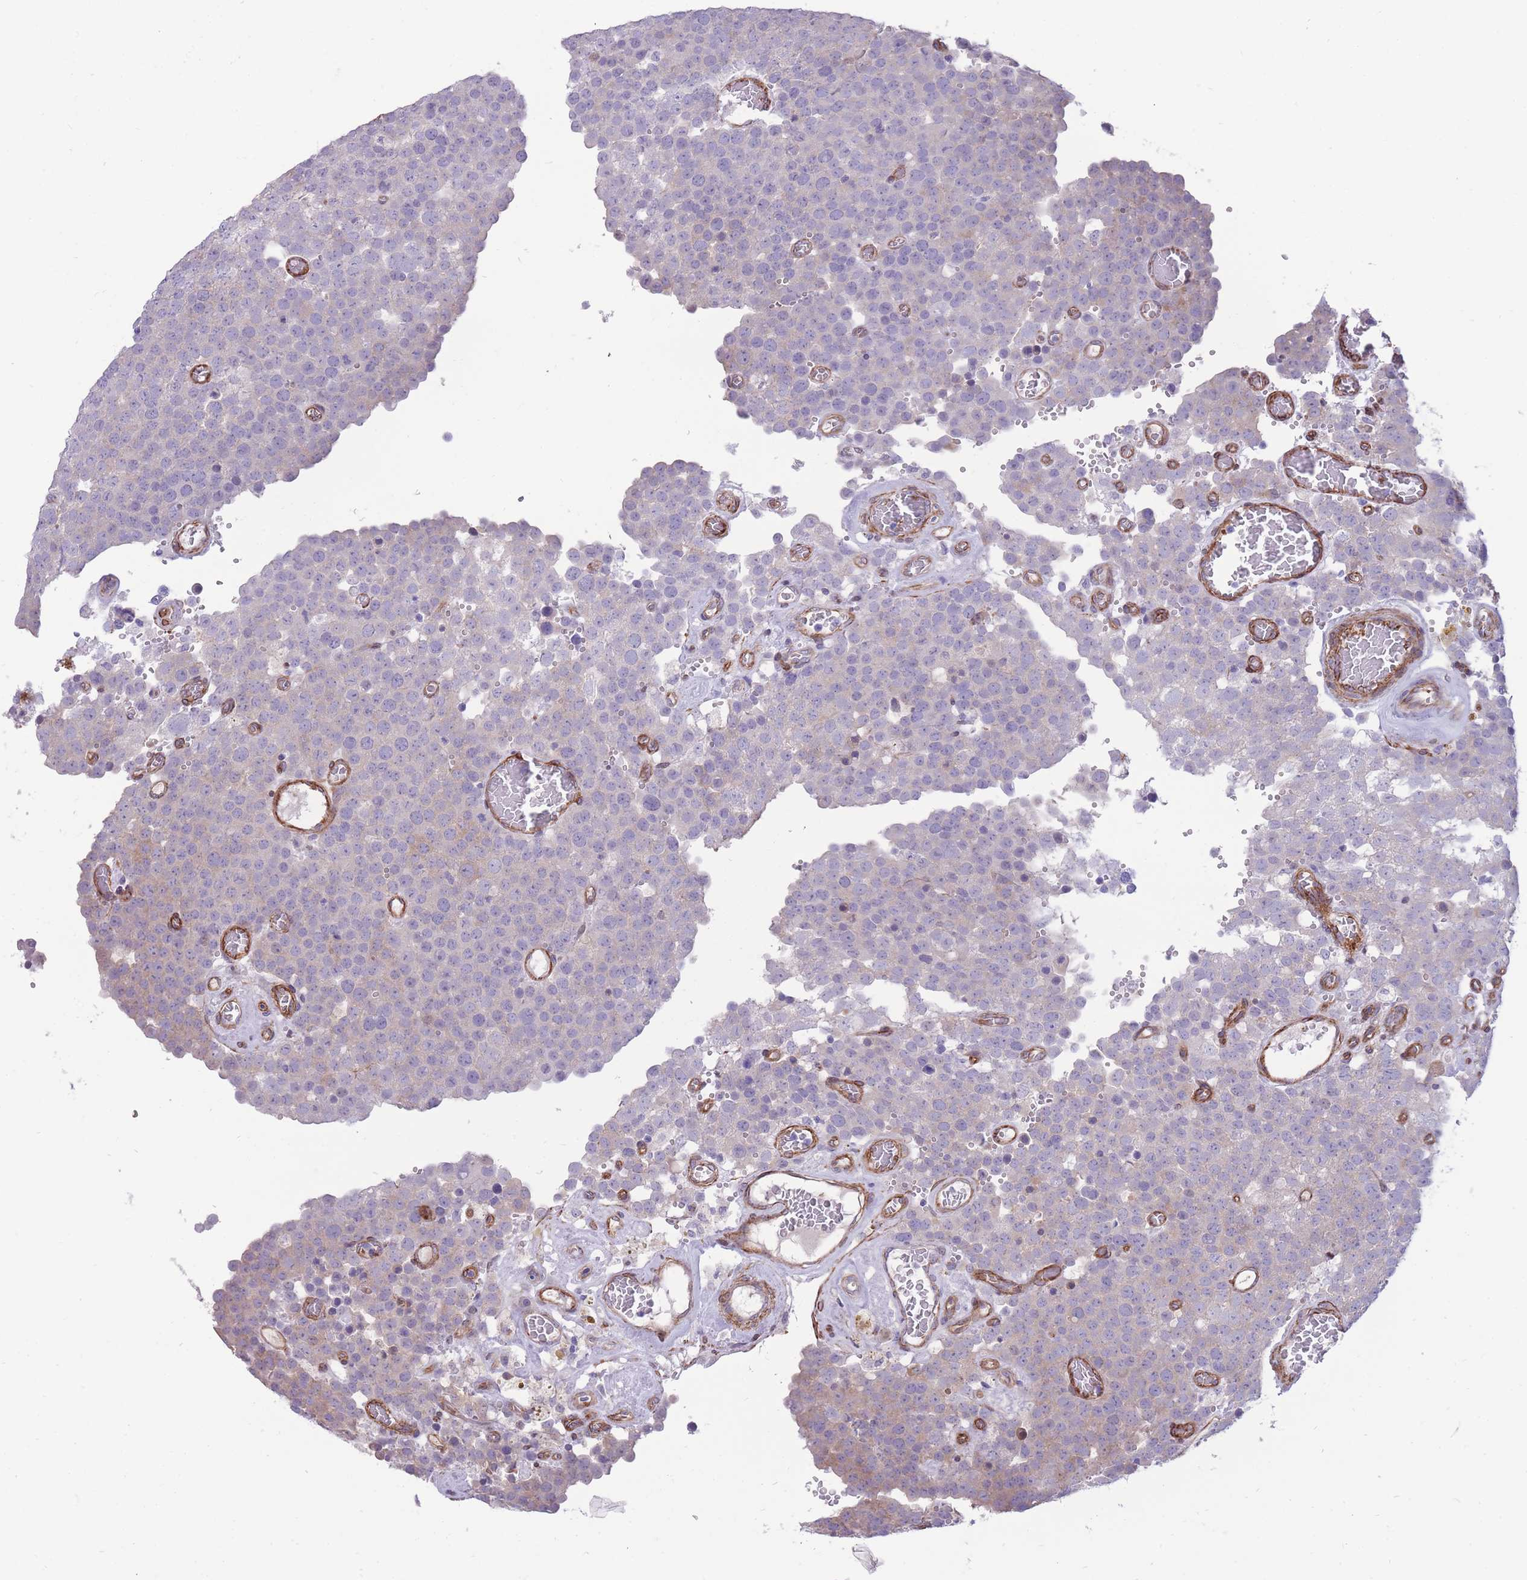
{"staining": {"intensity": "weak", "quantity": "<25%", "location": "cytoplasmic/membranous"}, "tissue": "testis cancer", "cell_type": "Tumor cells", "image_type": "cancer", "snomed": [{"axis": "morphology", "description": "Normal tissue, NOS"}, {"axis": "morphology", "description": "Seminoma, NOS"}, {"axis": "topography", "description": "Testis"}], "caption": "The photomicrograph exhibits no staining of tumor cells in seminoma (testis).", "gene": "RGS11", "patient": {"sex": "male", "age": 71}}